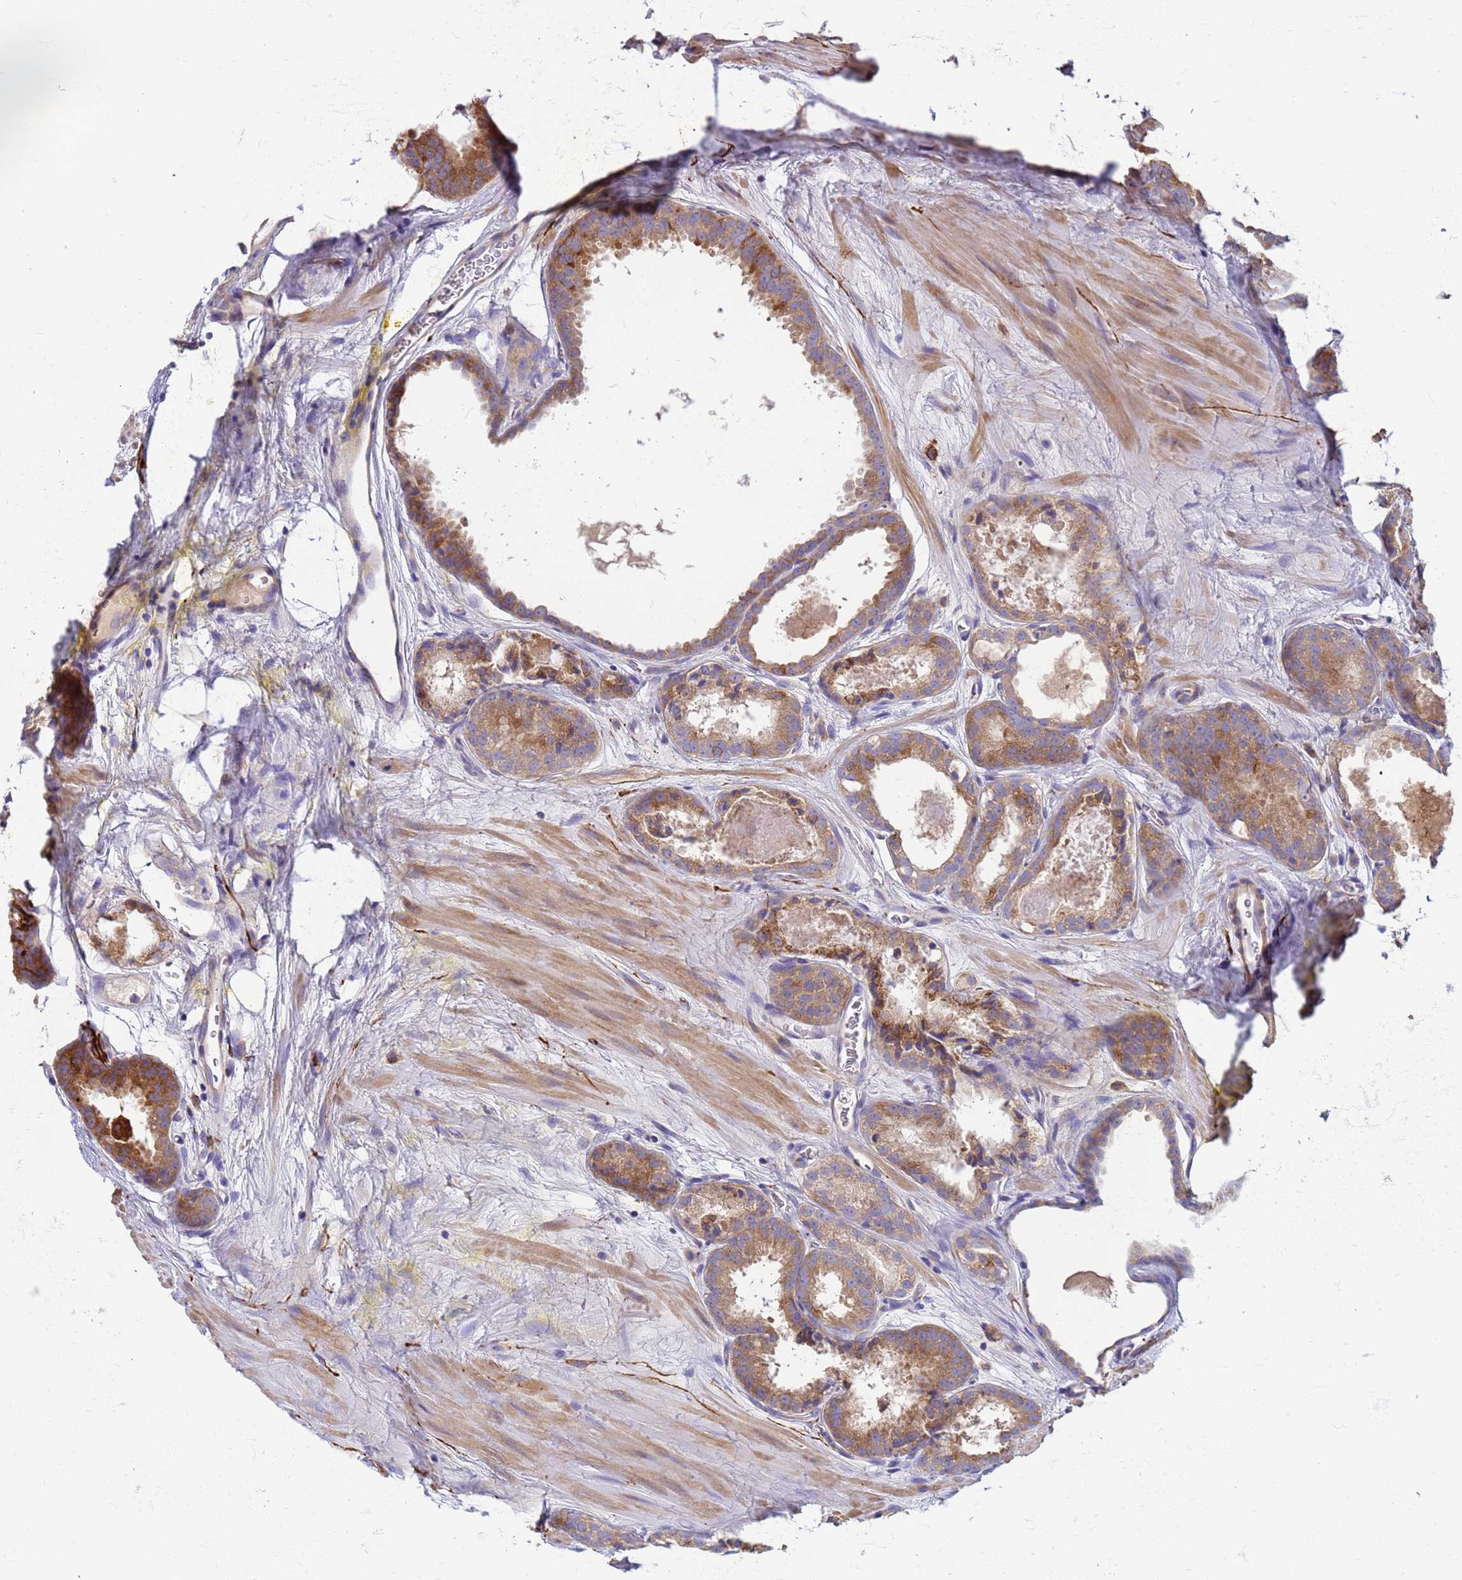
{"staining": {"intensity": "moderate", "quantity": ">75%", "location": "cytoplasmic/membranous"}, "tissue": "prostate cancer", "cell_type": "Tumor cells", "image_type": "cancer", "snomed": [{"axis": "morphology", "description": "Adenocarcinoma, High grade"}, {"axis": "topography", "description": "Prostate"}], "caption": "This is an image of immunohistochemistry (IHC) staining of prostate high-grade adenocarcinoma, which shows moderate positivity in the cytoplasmic/membranous of tumor cells.", "gene": "PAQR7", "patient": {"sex": "male", "age": 72}}